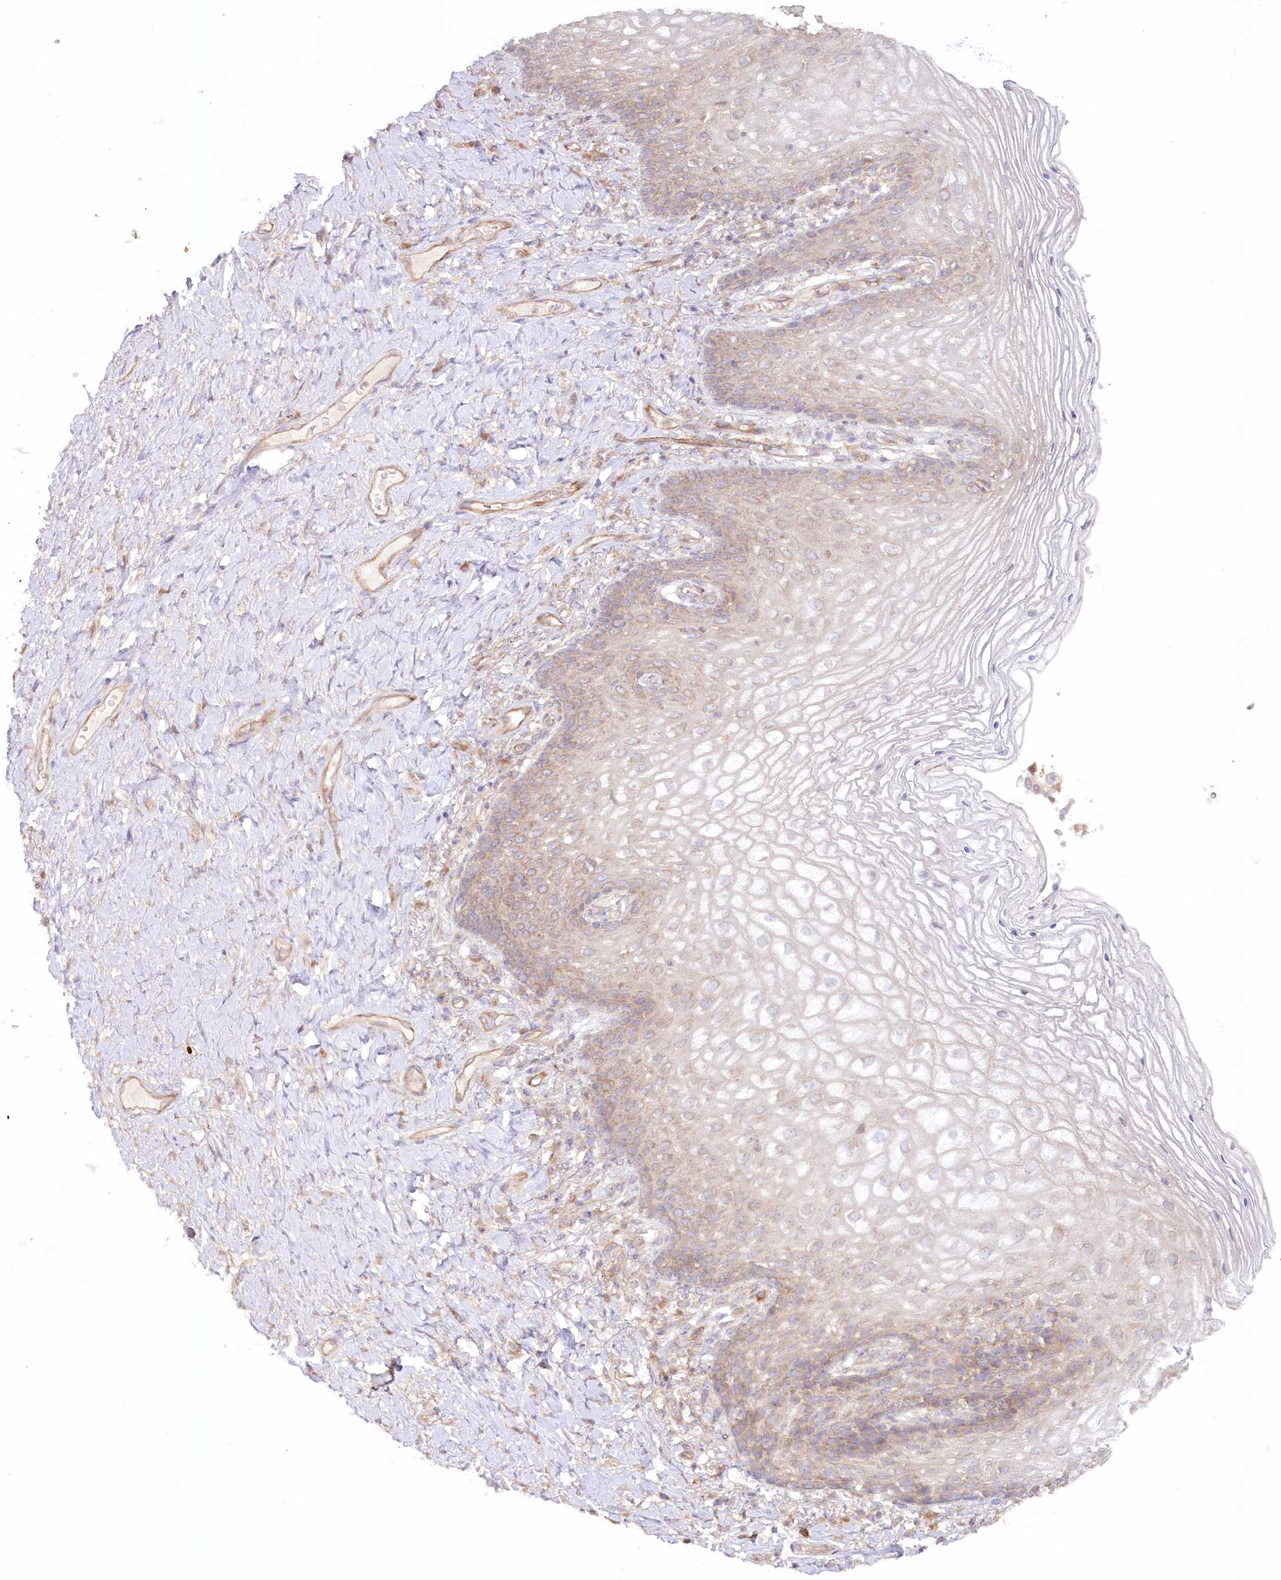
{"staining": {"intensity": "weak", "quantity": "25%-75%", "location": "cytoplasmic/membranous"}, "tissue": "vagina", "cell_type": "Squamous epithelial cells", "image_type": "normal", "snomed": [{"axis": "morphology", "description": "Normal tissue, NOS"}, {"axis": "topography", "description": "Vagina"}], "caption": "This image exhibits unremarkable vagina stained with immunohistochemistry (IHC) to label a protein in brown. The cytoplasmic/membranous of squamous epithelial cells show weak positivity for the protein. Nuclei are counter-stained blue.", "gene": "TNIP1", "patient": {"sex": "female", "age": 60}}